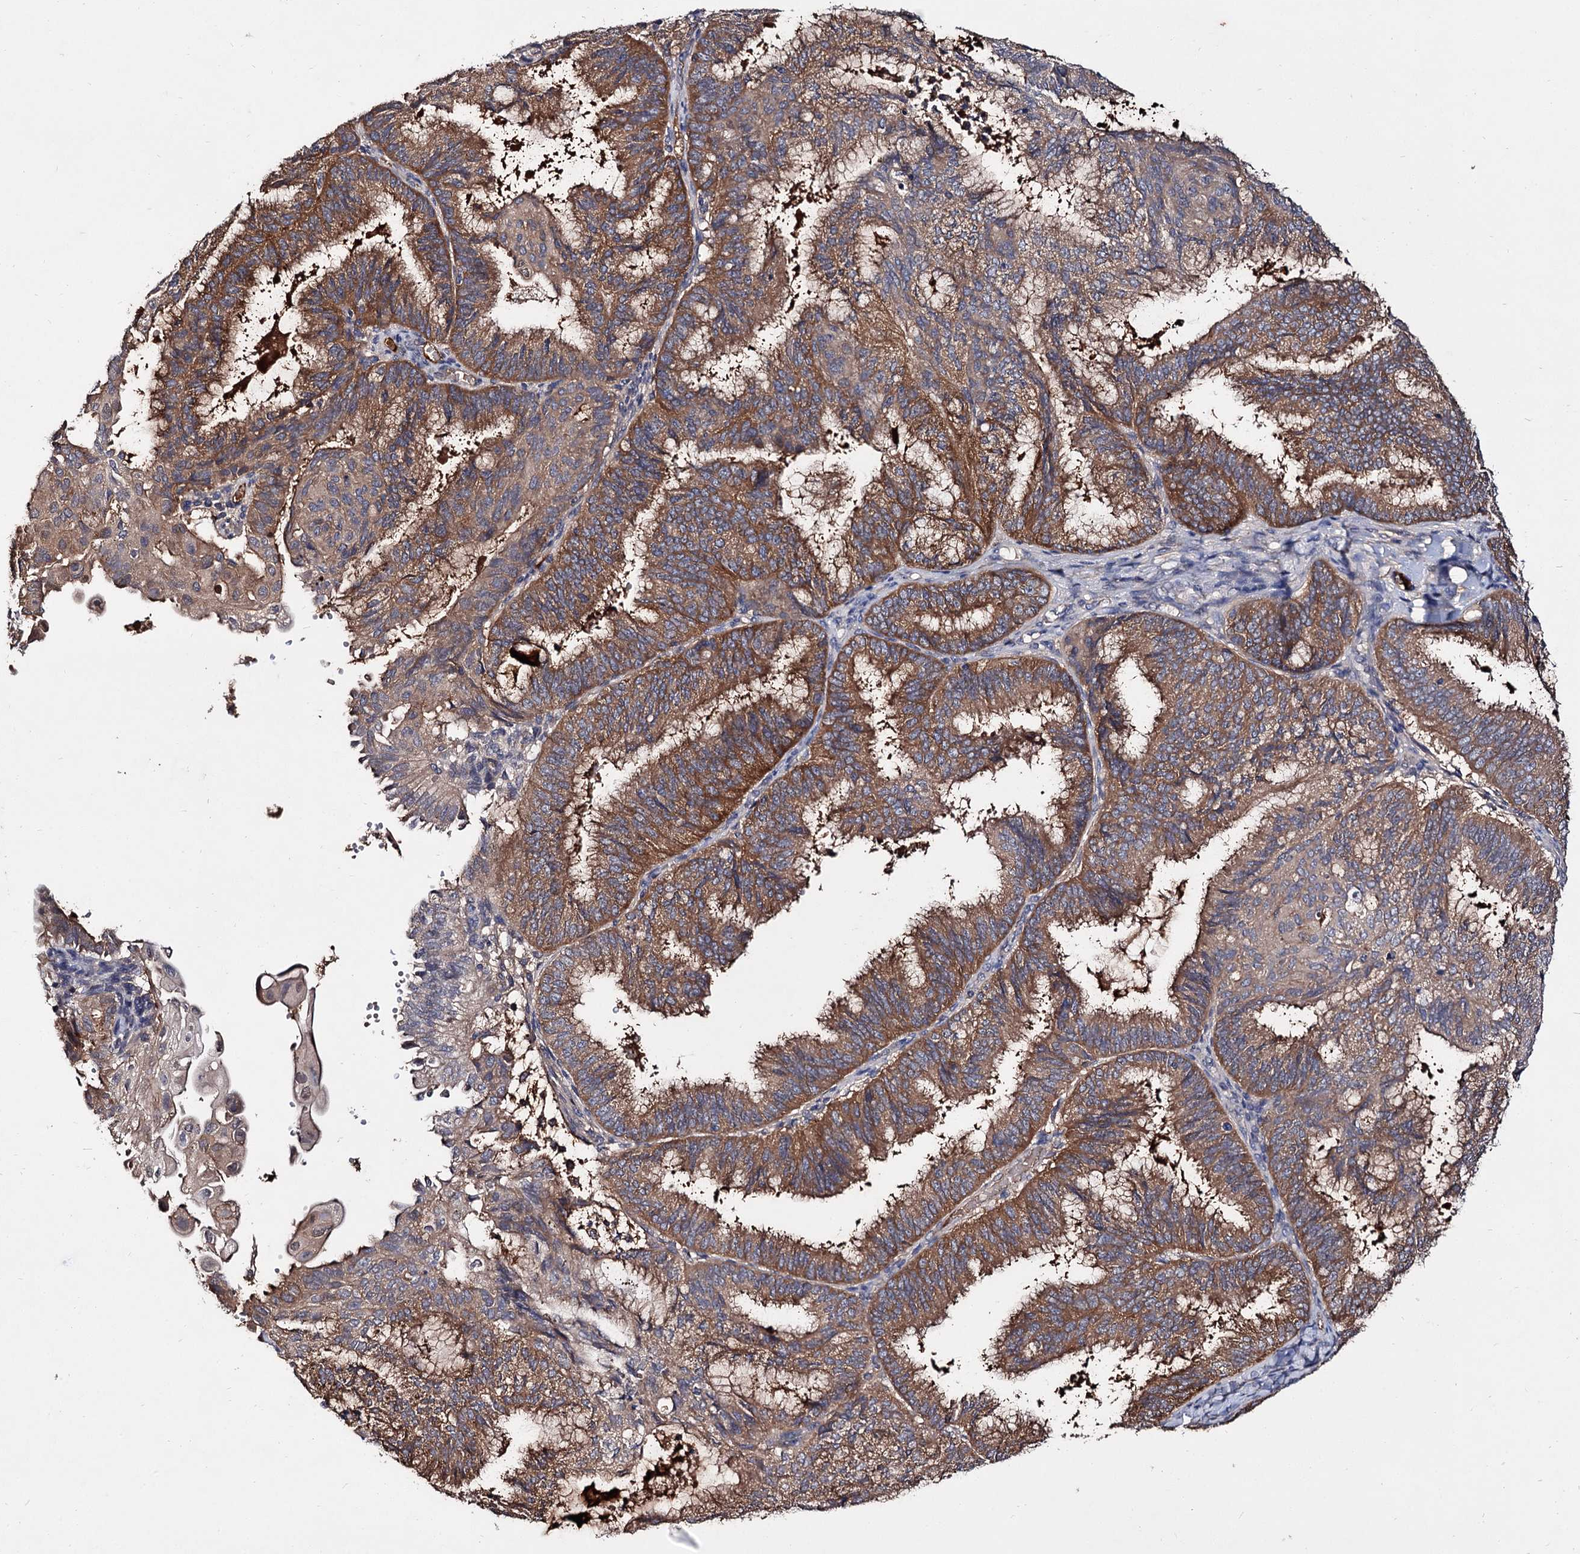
{"staining": {"intensity": "moderate", "quantity": ">75%", "location": "cytoplasmic/membranous"}, "tissue": "endometrial cancer", "cell_type": "Tumor cells", "image_type": "cancer", "snomed": [{"axis": "morphology", "description": "Adenocarcinoma, NOS"}, {"axis": "topography", "description": "Endometrium"}], "caption": "Protein staining of endometrial cancer (adenocarcinoma) tissue shows moderate cytoplasmic/membranous positivity in approximately >75% of tumor cells.", "gene": "ARFIP2", "patient": {"sex": "female", "age": 49}}